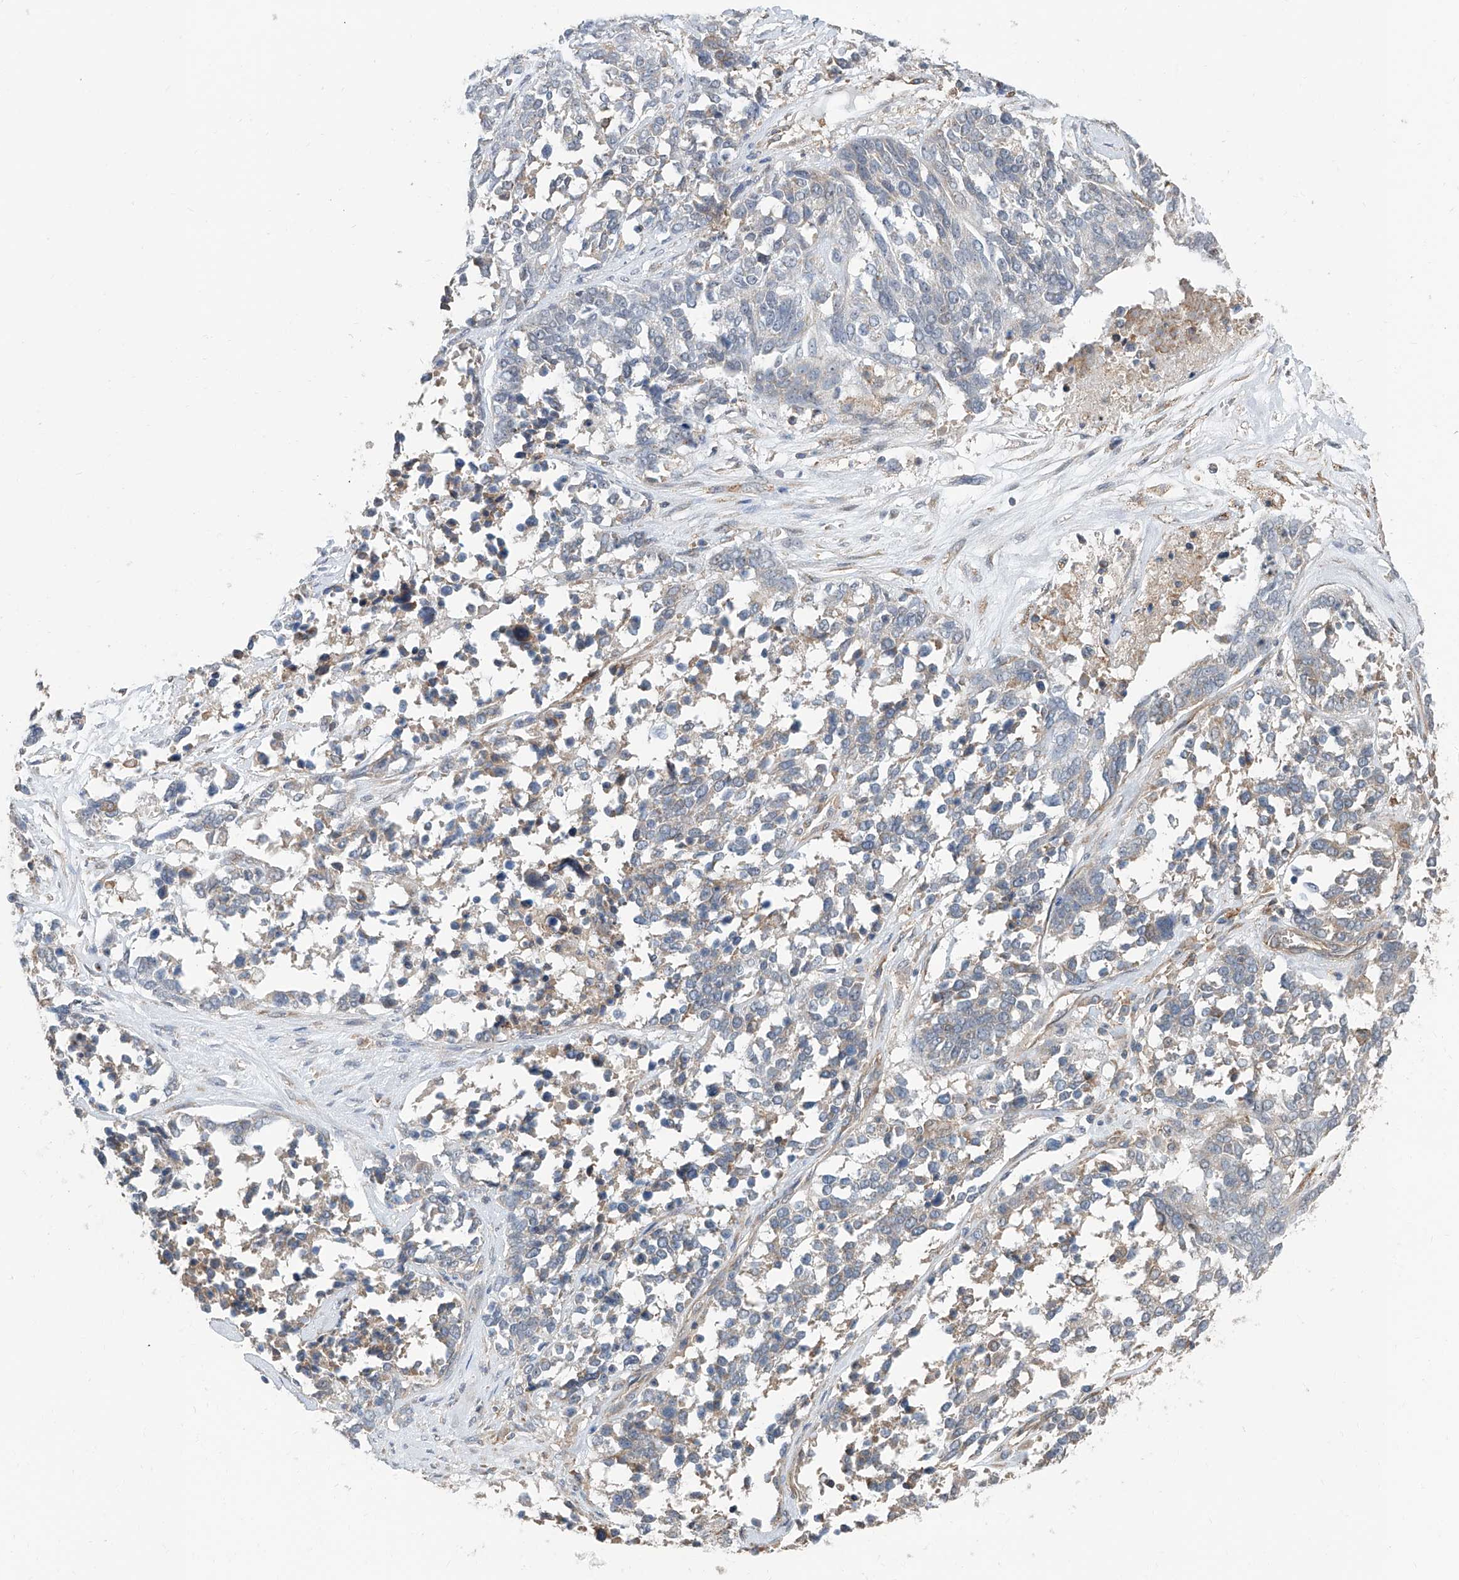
{"staining": {"intensity": "negative", "quantity": "none", "location": "none"}, "tissue": "ovarian cancer", "cell_type": "Tumor cells", "image_type": "cancer", "snomed": [{"axis": "morphology", "description": "Cystadenocarcinoma, serous, NOS"}, {"axis": "topography", "description": "Ovary"}], "caption": "Ovarian cancer stained for a protein using IHC shows no expression tumor cells.", "gene": "KCNK10", "patient": {"sex": "female", "age": 44}}